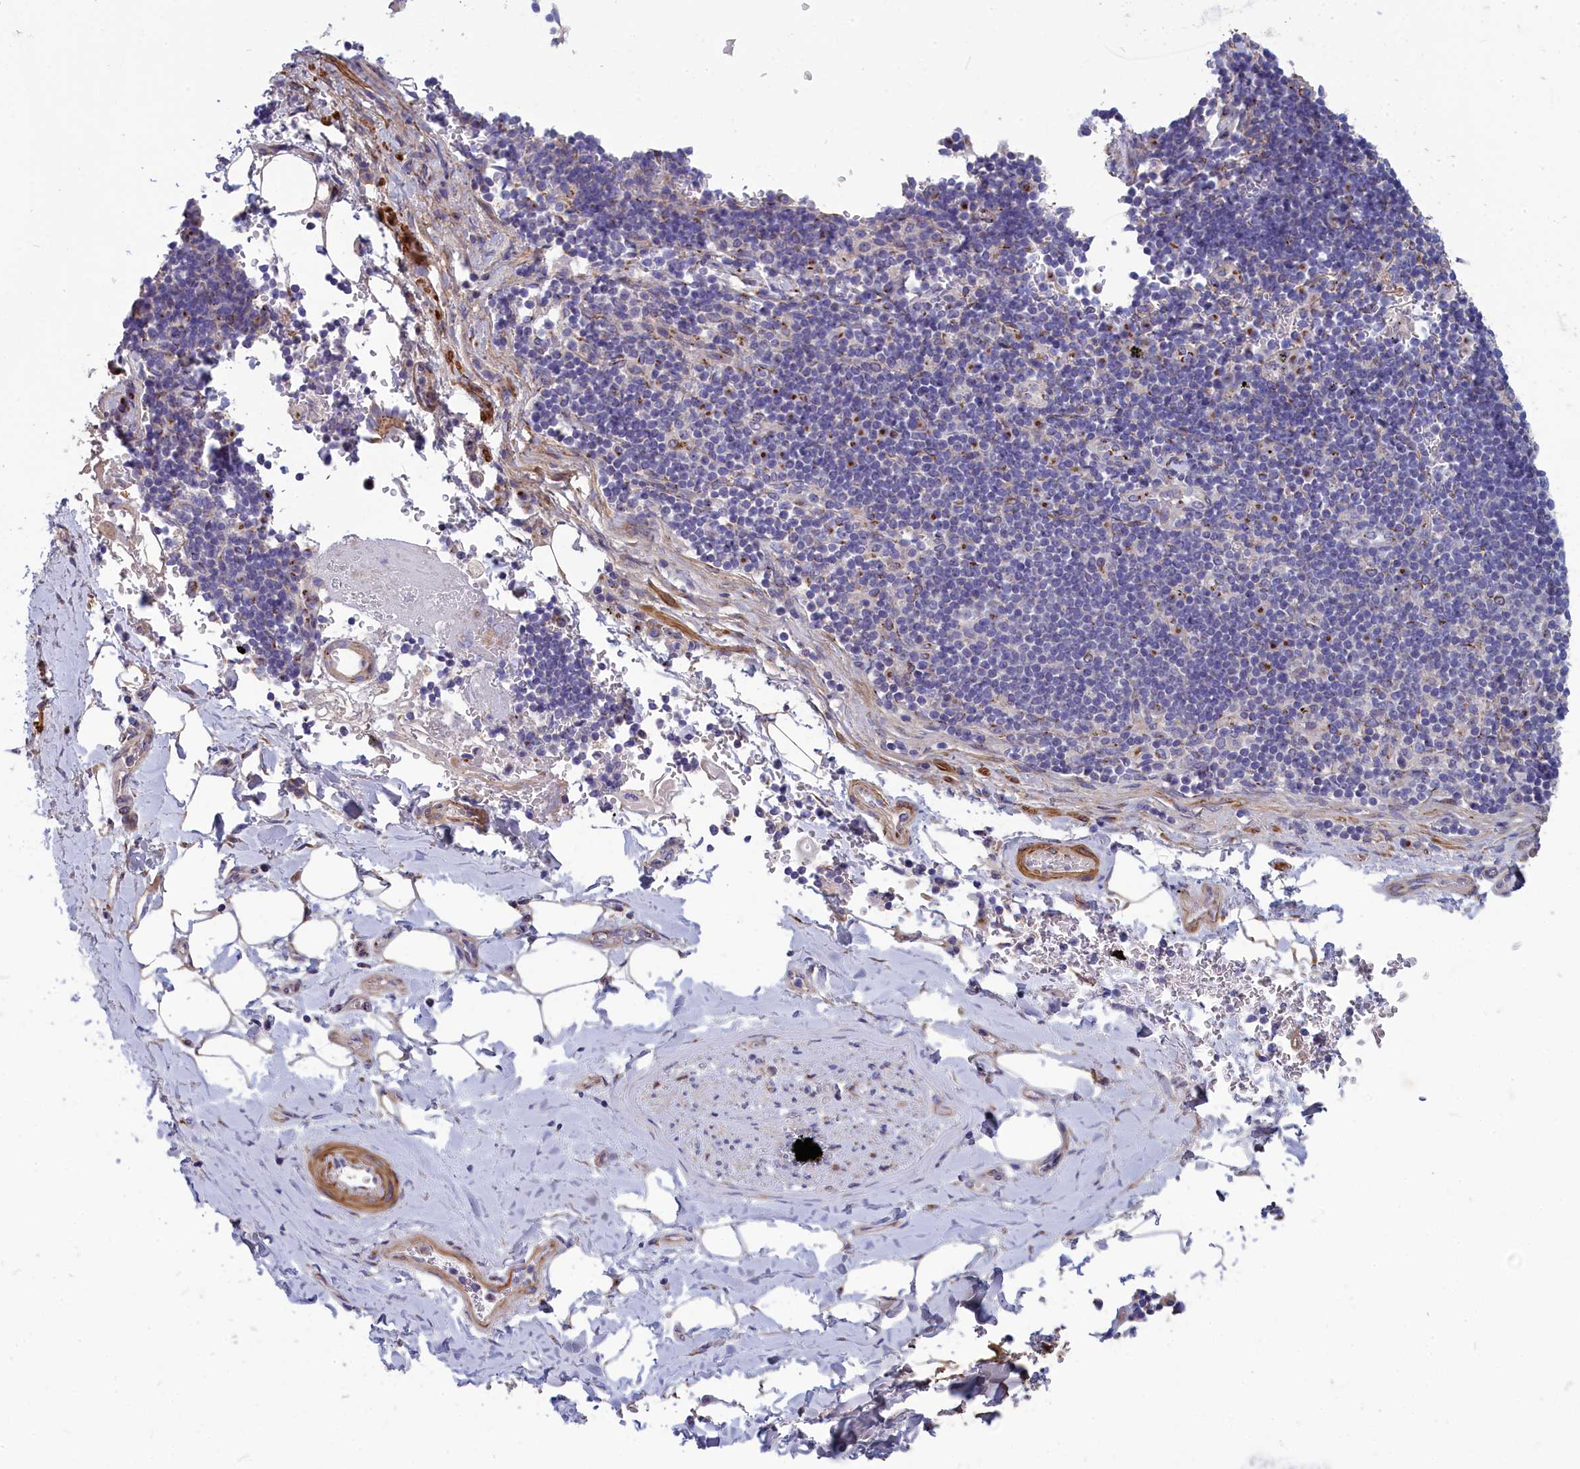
{"staining": {"intensity": "weak", "quantity": "<25%", "location": "cytoplasmic/membranous"}, "tissue": "adipose tissue", "cell_type": "Adipocytes", "image_type": "normal", "snomed": [{"axis": "morphology", "description": "Normal tissue, NOS"}, {"axis": "topography", "description": "Lymph node"}, {"axis": "topography", "description": "Cartilage tissue"}, {"axis": "topography", "description": "Bronchus"}], "caption": "DAB immunohistochemical staining of unremarkable adipose tissue displays no significant staining in adipocytes.", "gene": "TUBGCP4", "patient": {"sex": "male", "age": 63}}